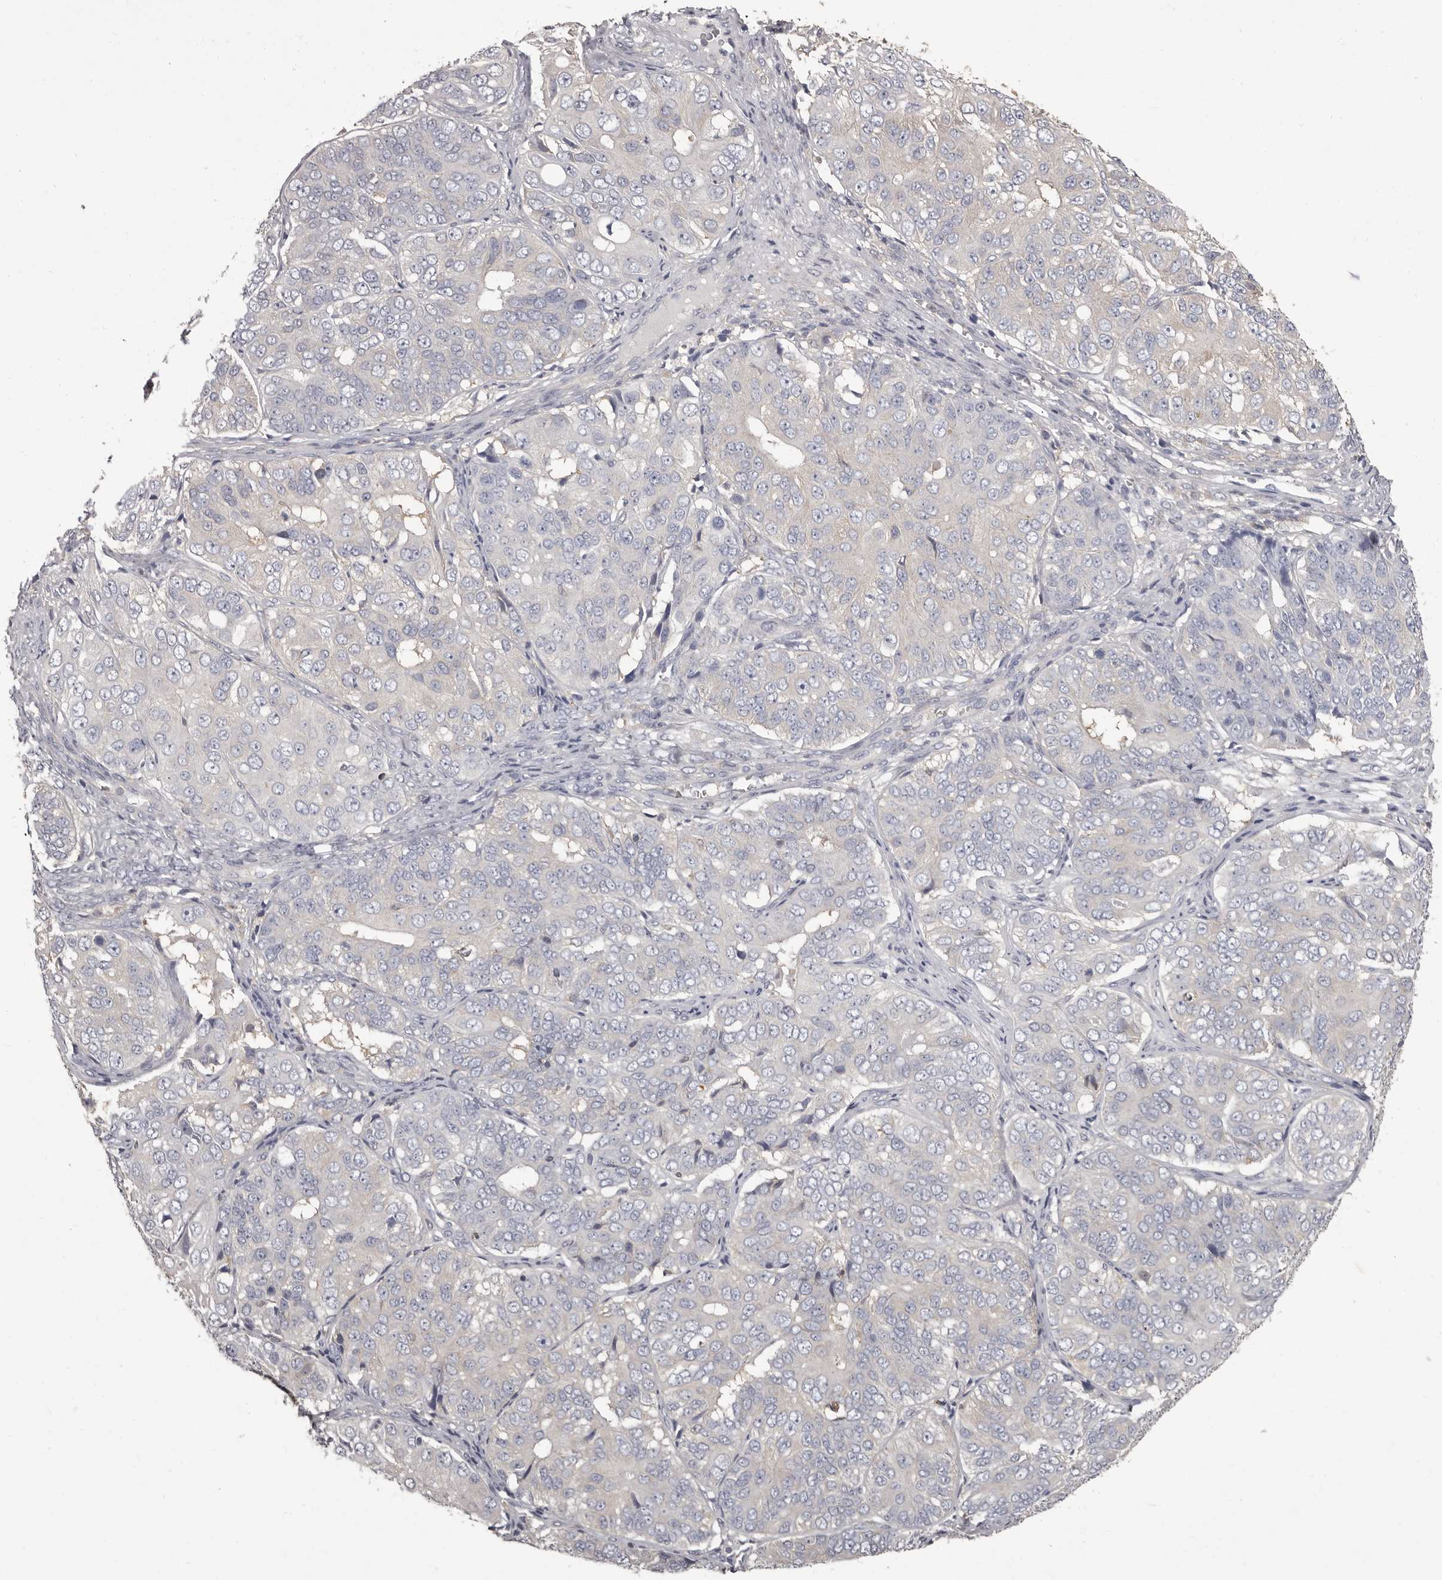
{"staining": {"intensity": "negative", "quantity": "none", "location": "none"}, "tissue": "ovarian cancer", "cell_type": "Tumor cells", "image_type": "cancer", "snomed": [{"axis": "morphology", "description": "Carcinoma, endometroid"}, {"axis": "topography", "description": "Ovary"}], "caption": "Human ovarian cancer stained for a protein using IHC demonstrates no positivity in tumor cells.", "gene": "APEH", "patient": {"sex": "female", "age": 51}}